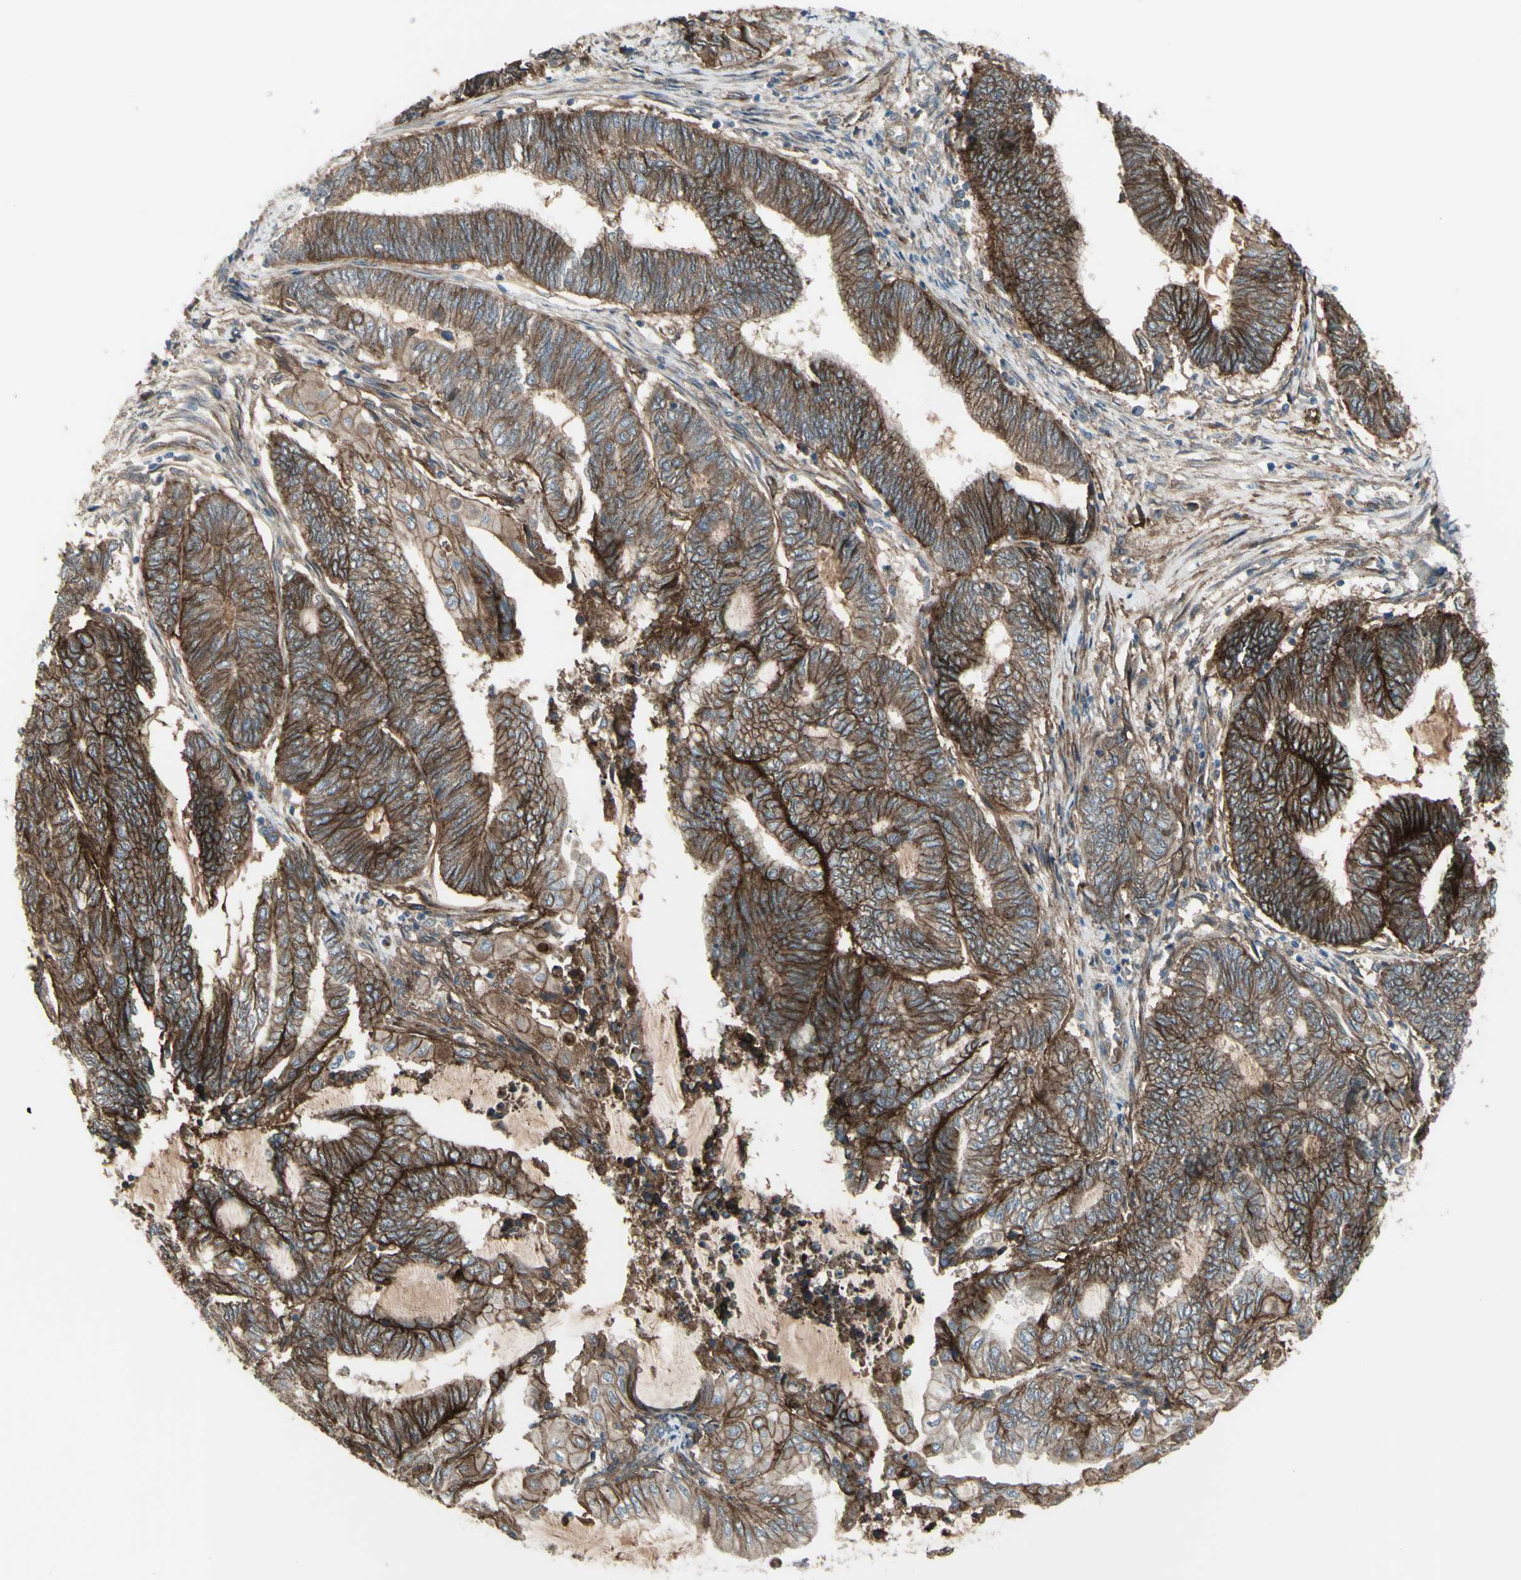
{"staining": {"intensity": "strong", "quantity": ">75%", "location": "cytoplasmic/membranous"}, "tissue": "endometrial cancer", "cell_type": "Tumor cells", "image_type": "cancer", "snomed": [{"axis": "morphology", "description": "Adenocarcinoma, NOS"}, {"axis": "topography", "description": "Uterus"}, {"axis": "topography", "description": "Endometrium"}], "caption": "Endometrial adenocarcinoma tissue reveals strong cytoplasmic/membranous expression in about >75% of tumor cells (DAB (3,3'-diaminobenzidine) IHC, brown staining for protein, blue staining for nuclei).", "gene": "CD276", "patient": {"sex": "female", "age": 70}}